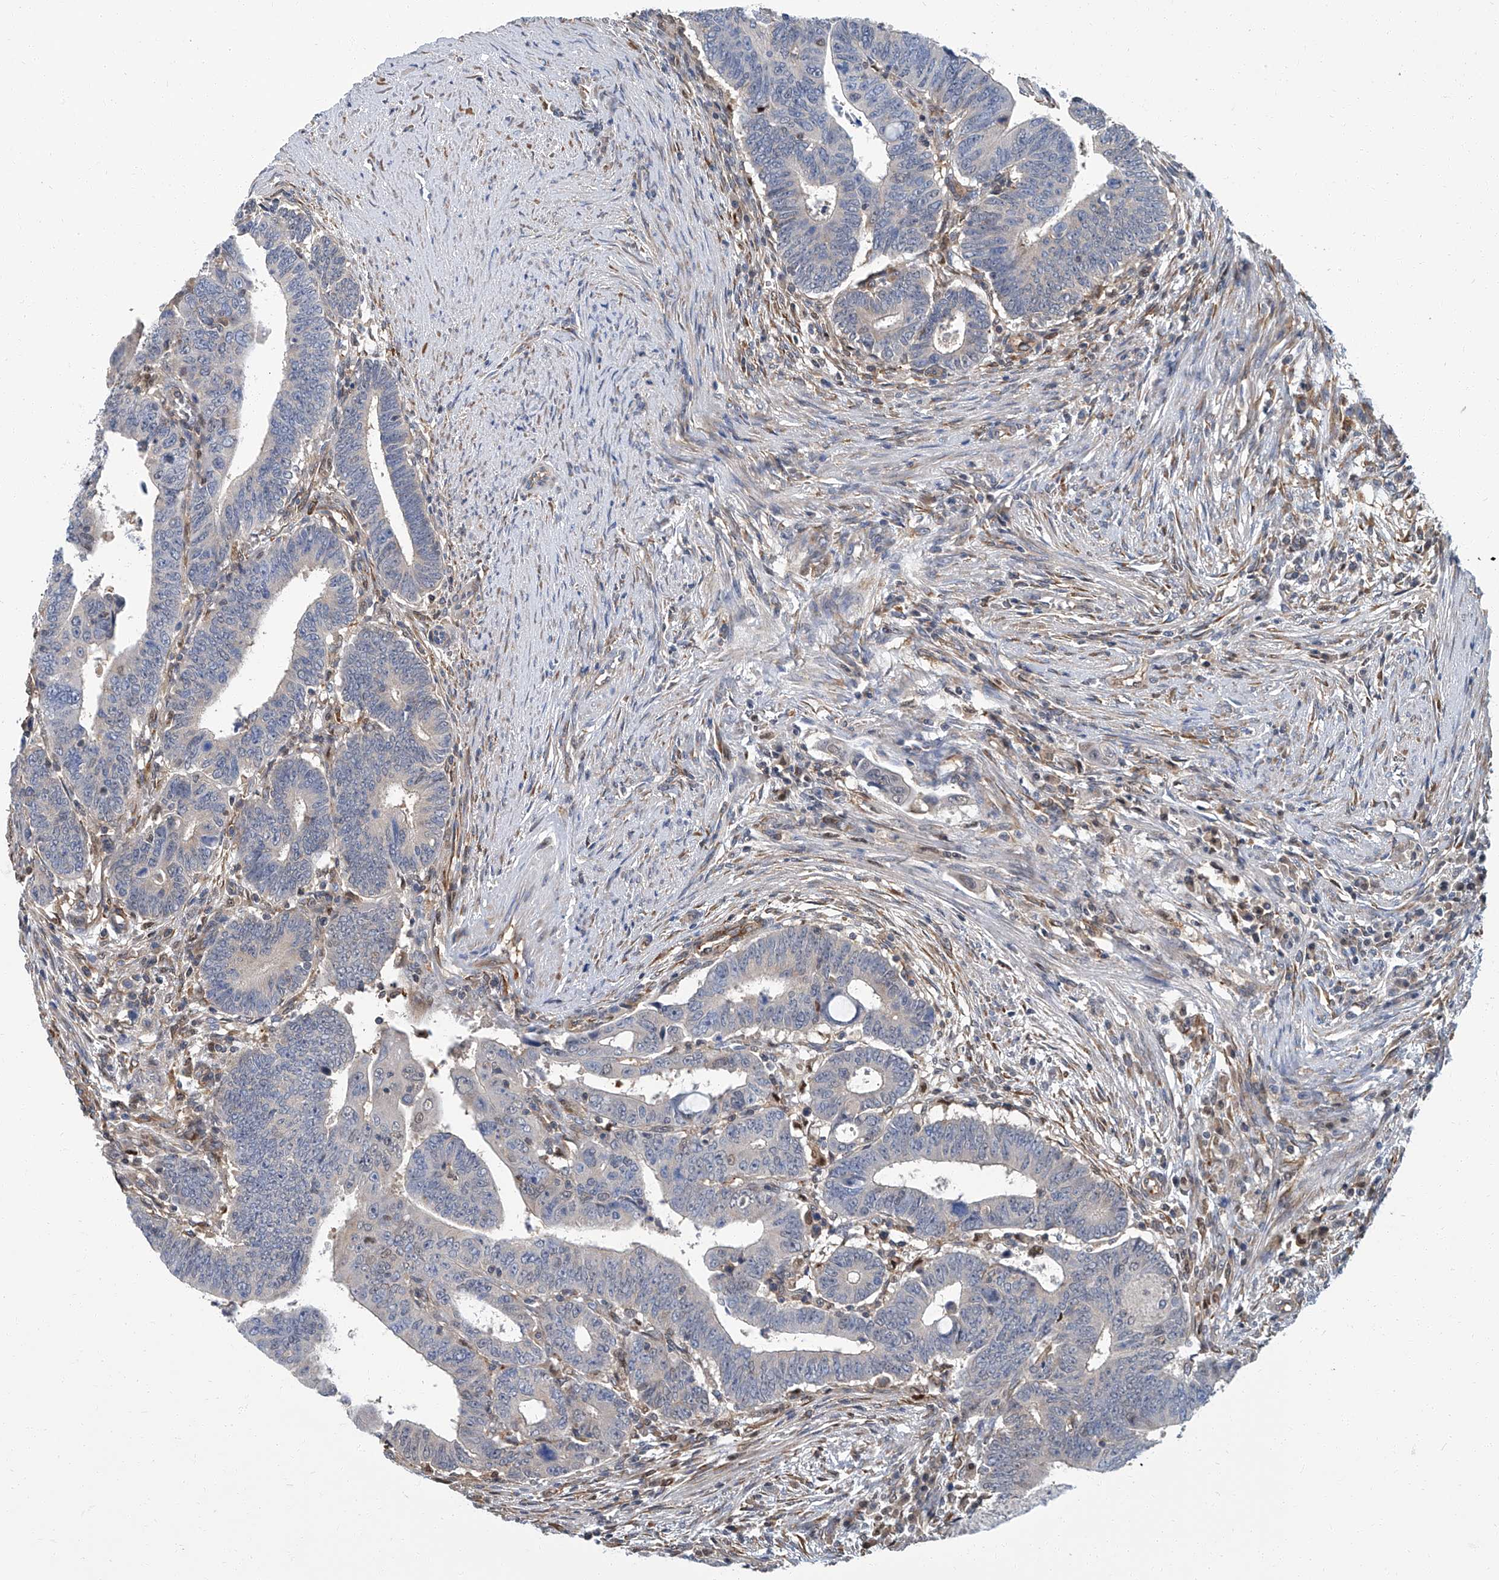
{"staining": {"intensity": "negative", "quantity": "none", "location": "none"}, "tissue": "colorectal cancer", "cell_type": "Tumor cells", "image_type": "cancer", "snomed": [{"axis": "morphology", "description": "Normal tissue, NOS"}, {"axis": "morphology", "description": "Adenocarcinoma, NOS"}, {"axis": "topography", "description": "Rectum"}], "caption": "Immunohistochemical staining of adenocarcinoma (colorectal) displays no significant expression in tumor cells.", "gene": "PSMB10", "patient": {"sex": "female", "age": 65}}